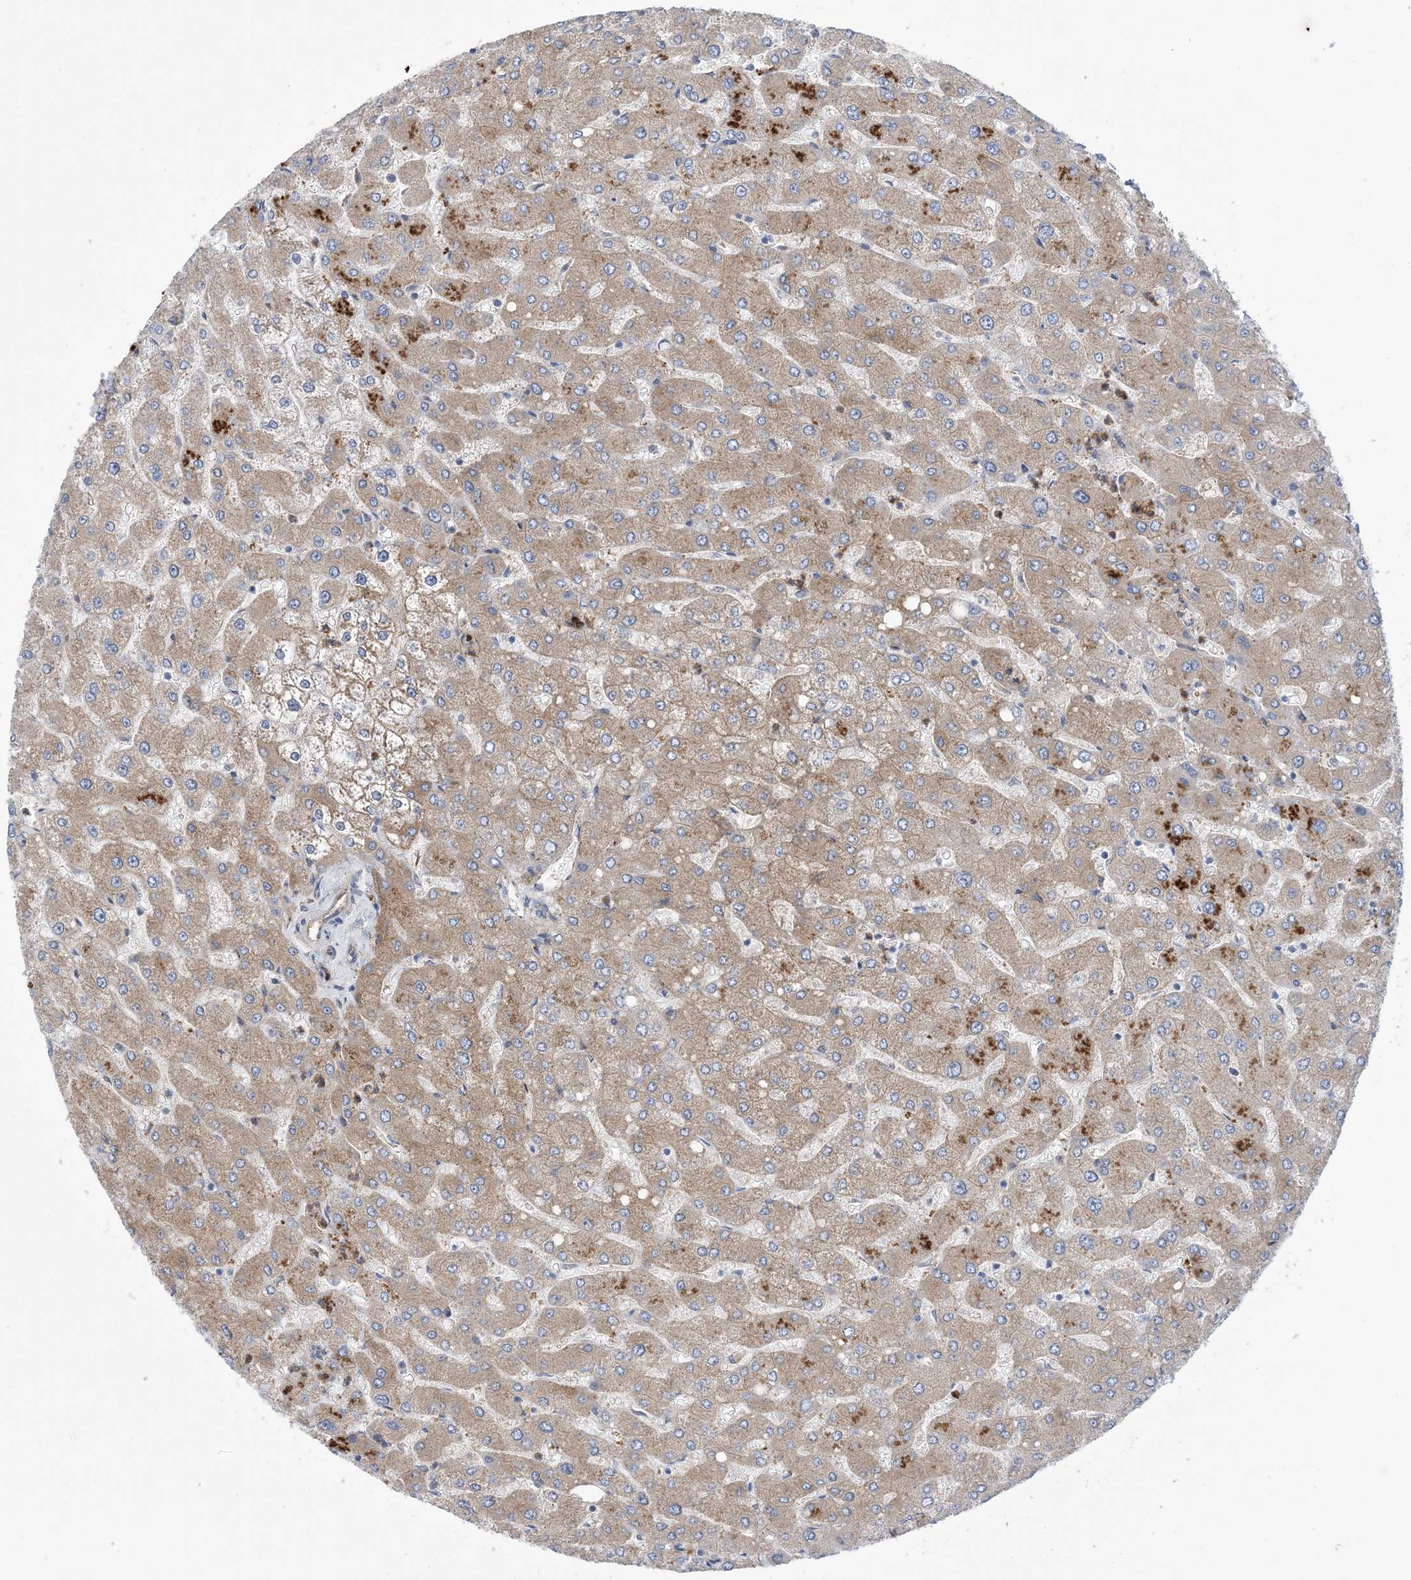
{"staining": {"intensity": "weak", "quantity": "25%-75%", "location": "cytoplasmic/membranous"}, "tissue": "liver", "cell_type": "Cholangiocytes", "image_type": "normal", "snomed": [{"axis": "morphology", "description": "Normal tissue, NOS"}, {"axis": "topography", "description": "Liver"}], "caption": "A micrograph of liver stained for a protein exhibits weak cytoplasmic/membranous brown staining in cholangiocytes.", "gene": "EHBP1", "patient": {"sex": "male", "age": 55}}